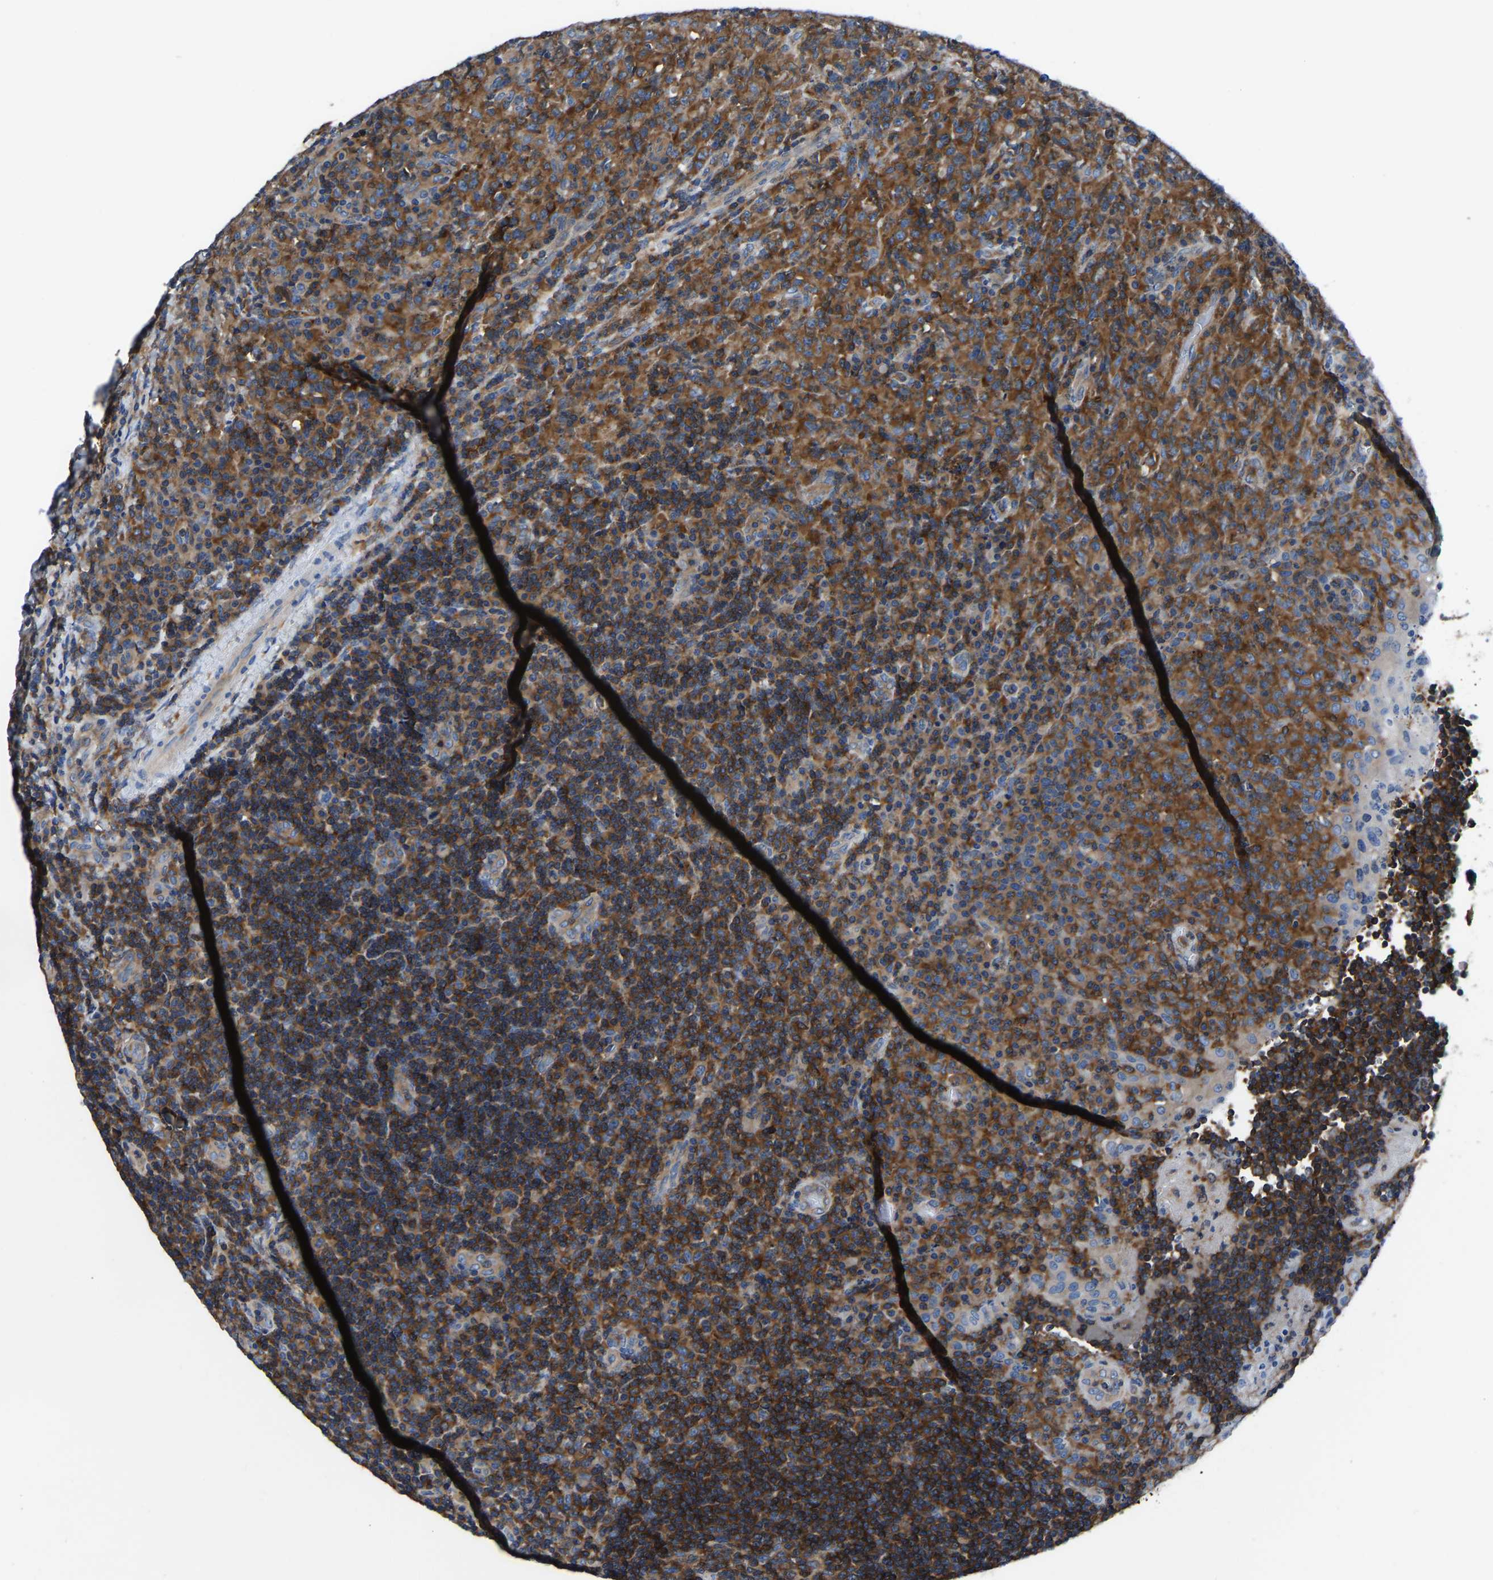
{"staining": {"intensity": "moderate", "quantity": ">75%", "location": "cytoplasmic/membranous"}, "tissue": "lymphoma", "cell_type": "Tumor cells", "image_type": "cancer", "snomed": [{"axis": "morphology", "description": "Malignant lymphoma, non-Hodgkin's type, High grade"}, {"axis": "topography", "description": "Tonsil"}], "caption": "DAB immunohistochemical staining of human malignant lymphoma, non-Hodgkin's type (high-grade) shows moderate cytoplasmic/membranous protein staining in approximately >75% of tumor cells.", "gene": "PRKAR1A", "patient": {"sex": "female", "age": 36}}